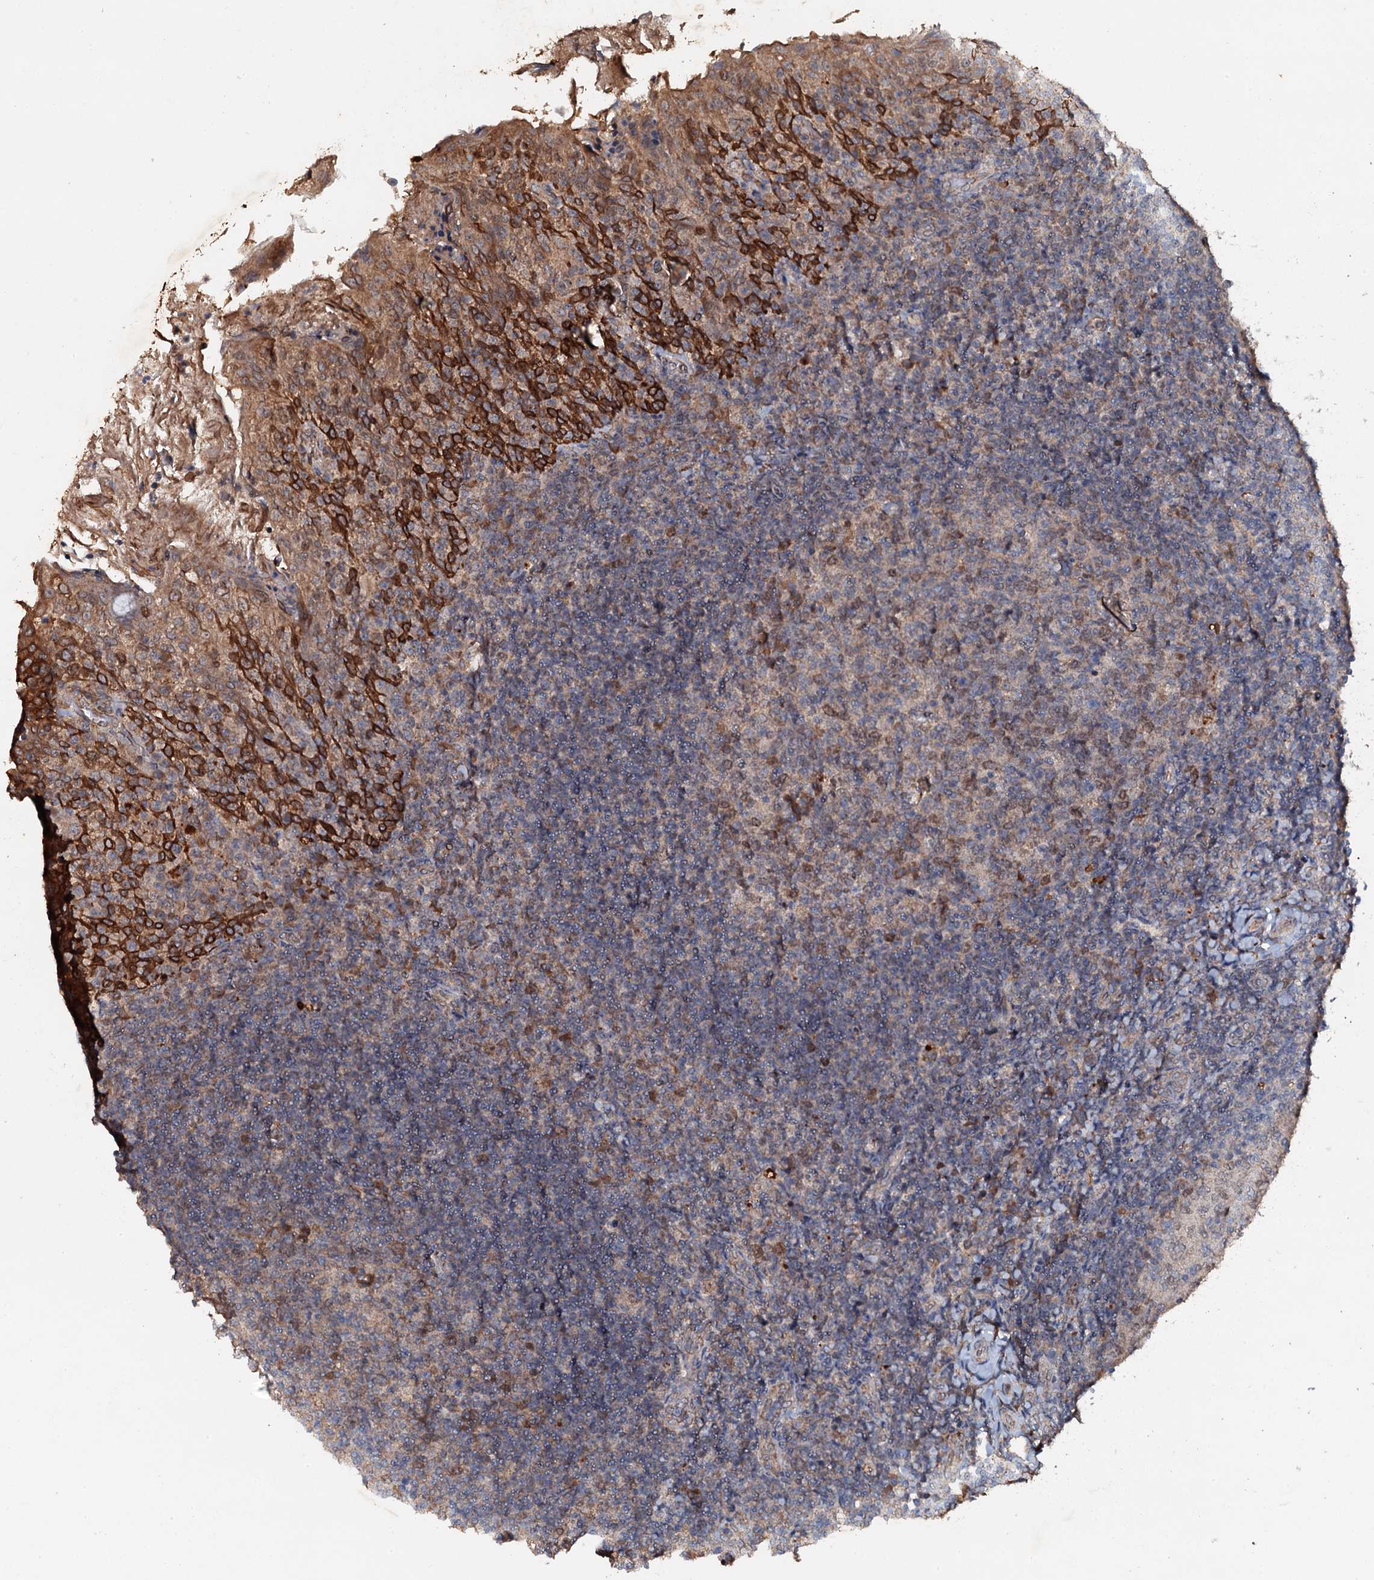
{"staining": {"intensity": "moderate", "quantity": "<25%", "location": "cytoplasmic/membranous"}, "tissue": "tonsil", "cell_type": "Germinal center cells", "image_type": "normal", "snomed": [{"axis": "morphology", "description": "Normal tissue, NOS"}, {"axis": "topography", "description": "Tonsil"}], "caption": "An image of human tonsil stained for a protein shows moderate cytoplasmic/membranous brown staining in germinal center cells.", "gene": "ADAMTS10", "patient": {"sex": "female", "age": 10}}